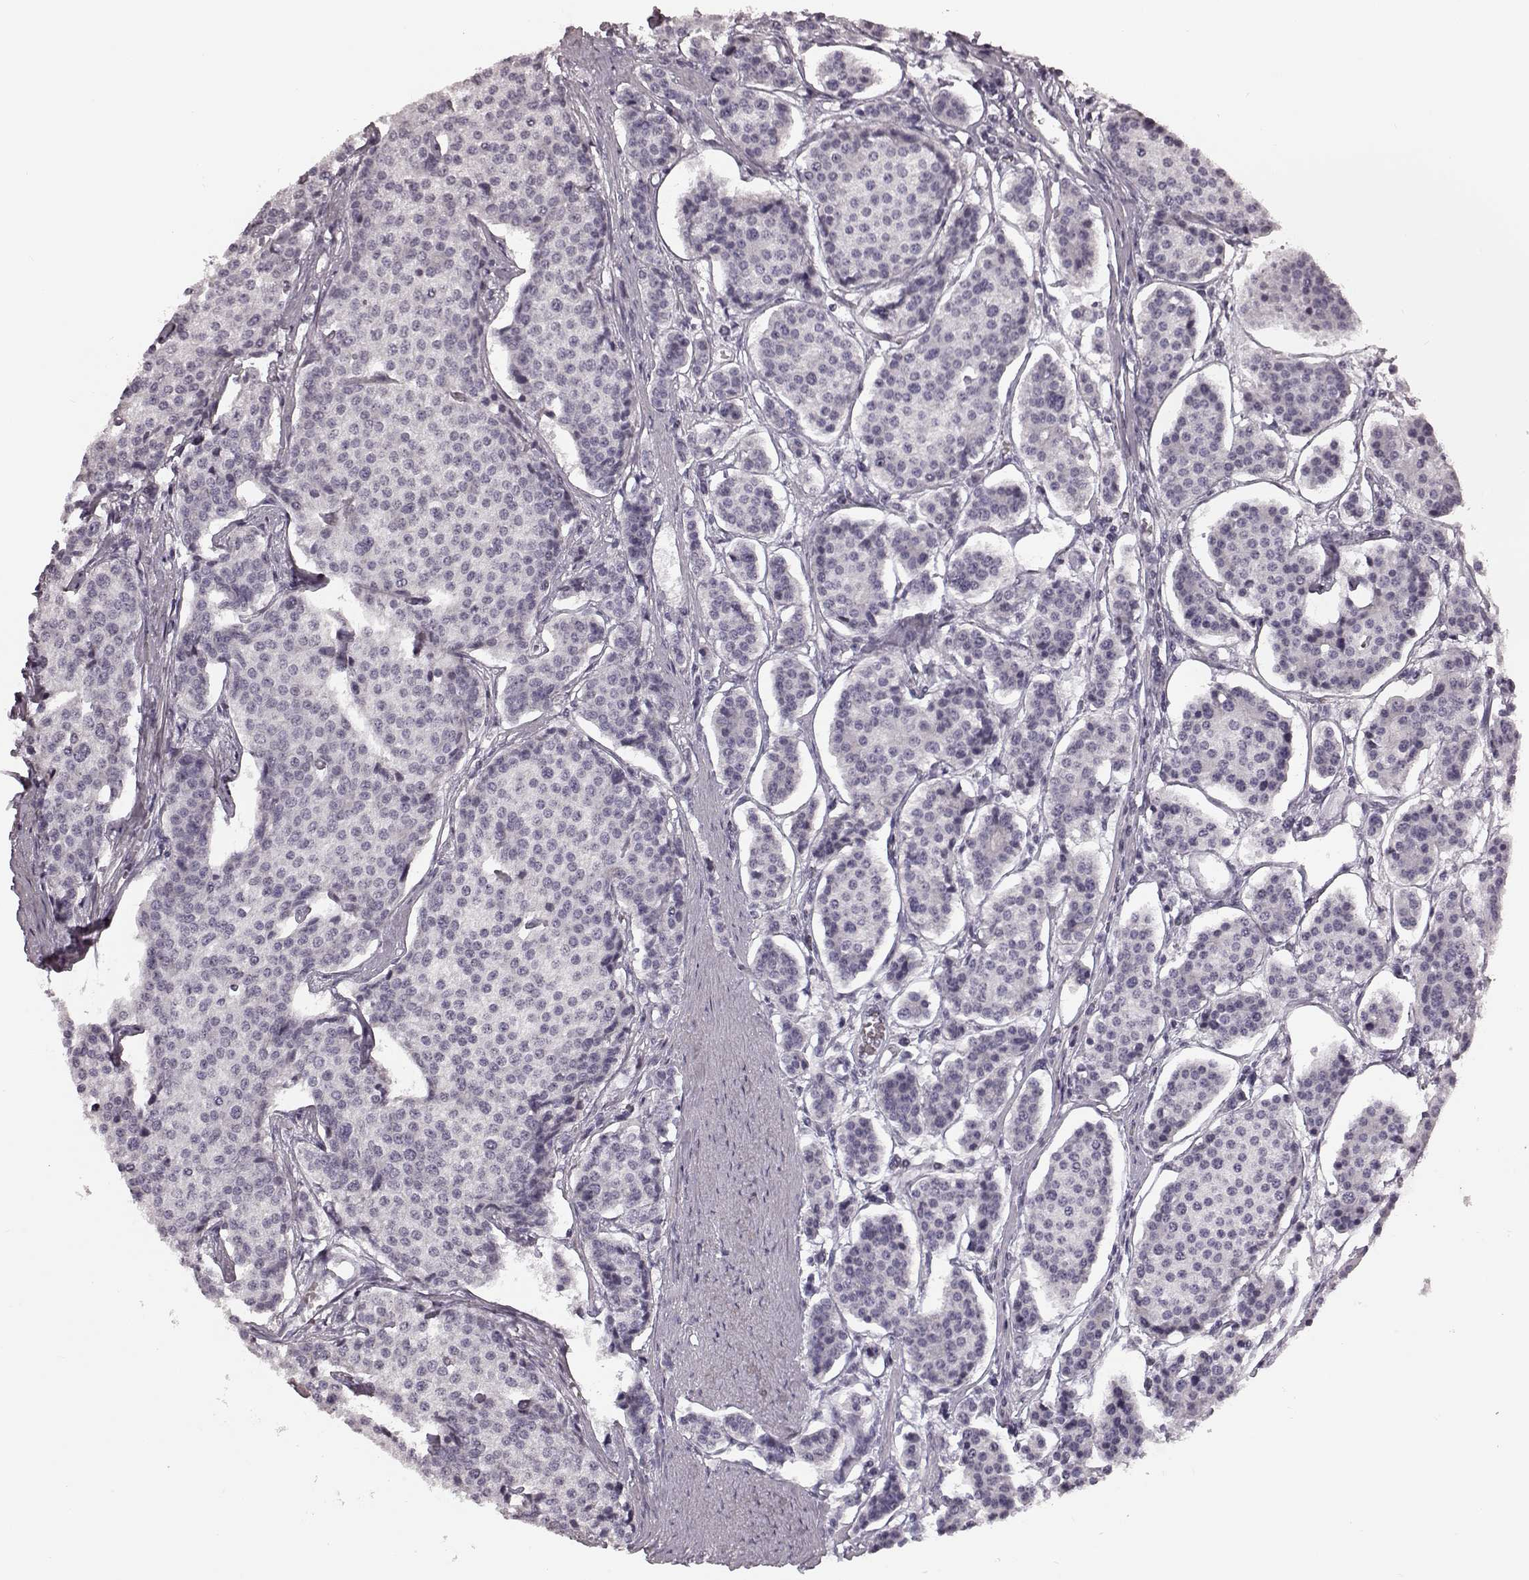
{"staining": {"intensity": "negative", "quantity": "none", "location": "none"}, "tissue": "carcinoid", "cell_type": "Tumor cells", "image_type": "cancer", "snomed": [{"axis": "morphology", "description": "Carcinoid, malignant, NOS"}, {"axis": "topography", "description": "Small intestine"}], "caption": "Human carcinoid (malignant) stained for a protein using IHC displays no staining in tumor cells.", "gene": "ZNF433", "patient": {"sex": "female", "age": 65}}